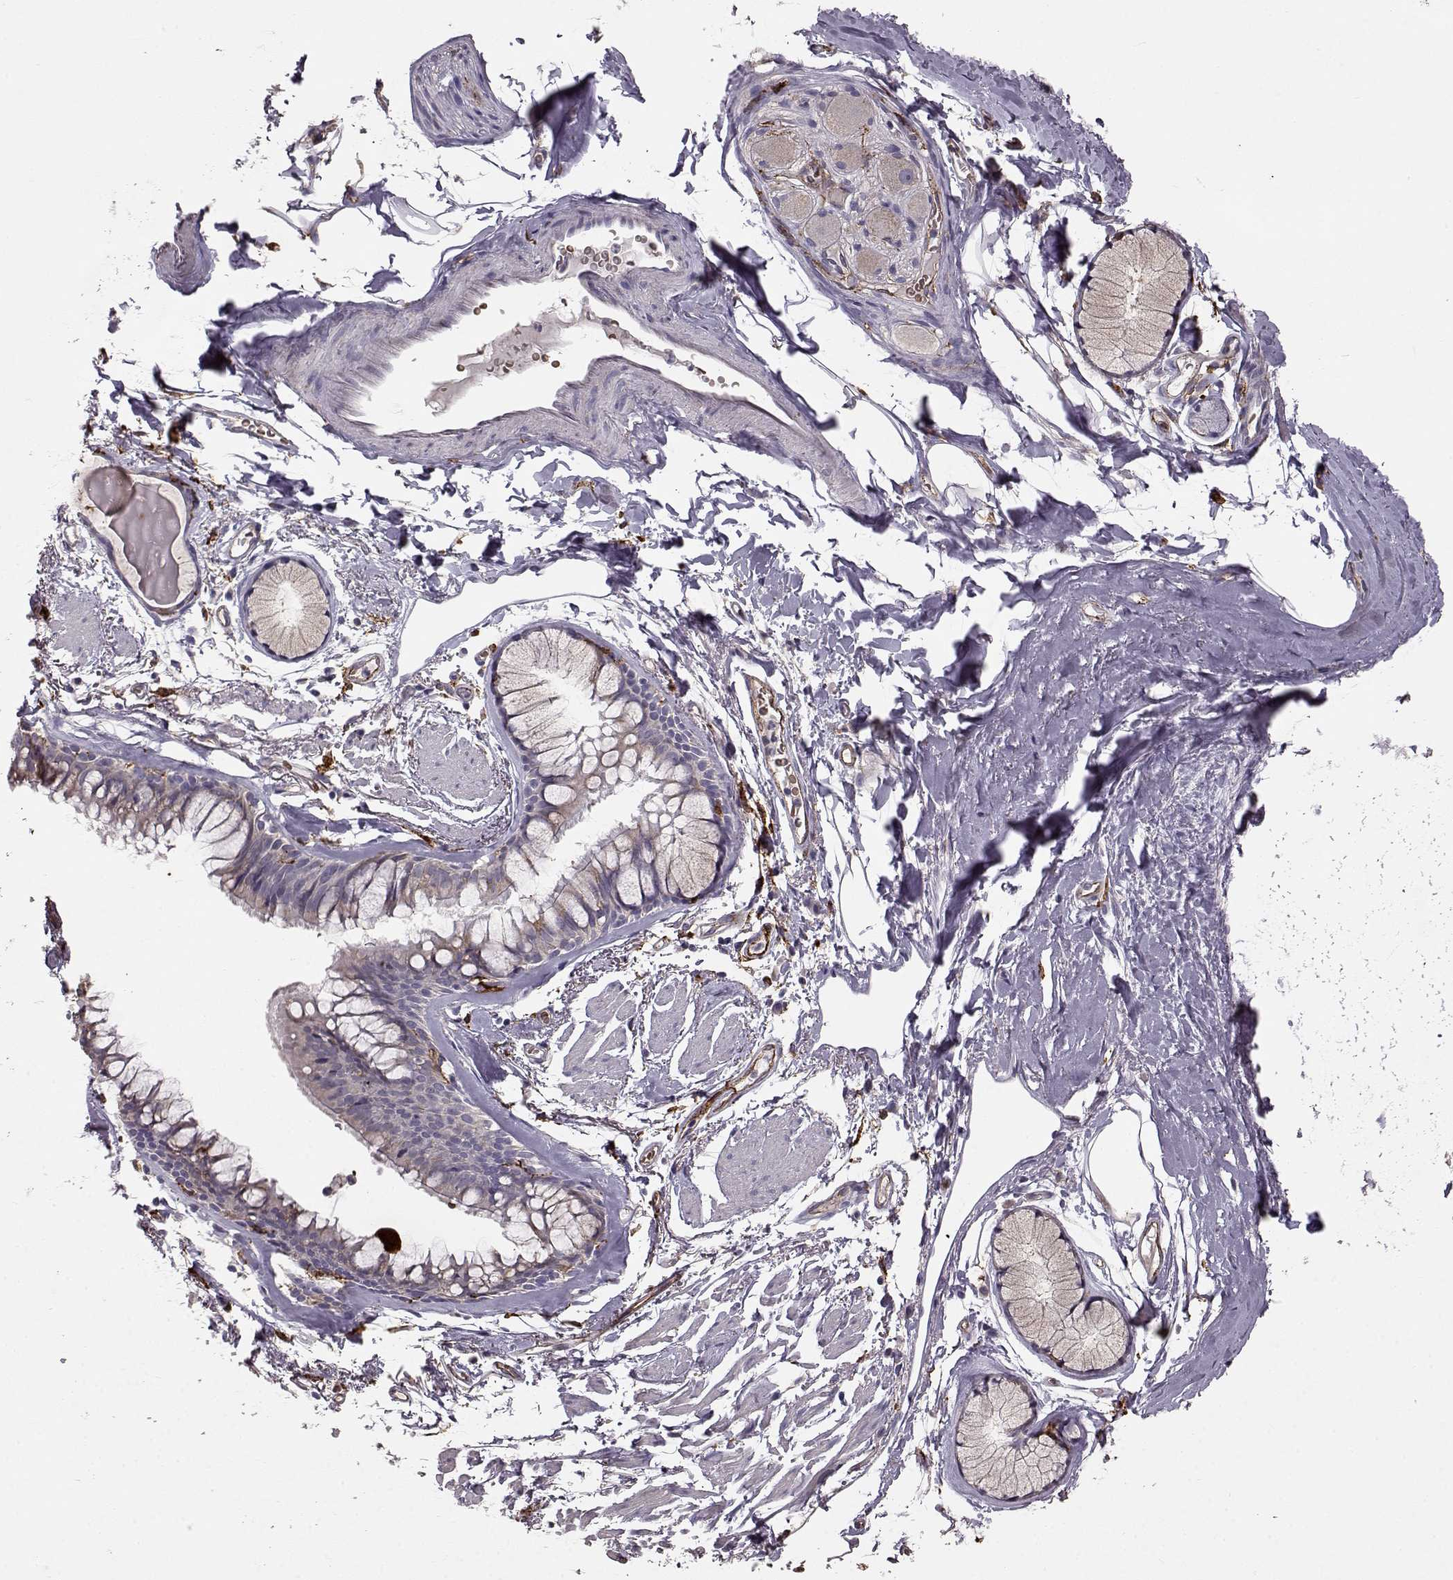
{"staining": {"intensity": "weak", "quantity": "<25%", "location": "cytoplasmic/membranous"}, "tissue": "bronchus", "cell_type": "Respiratory epithelial cells", "image_type": "normal", "snomed": [{"axis": "morphology", "description": "Normal tissue, NOS"}, {"axis": "topography", "description": "Lymph node"}, {"axis": "topography", "description": "Bronchus"}], "caption": "Immunohistochemical staining of unremarkable human bronchus shows no significant positivity in respiratory epithelial cells.", "gene": "CCNF", "patient": {"sex": "female", "age": 70}}